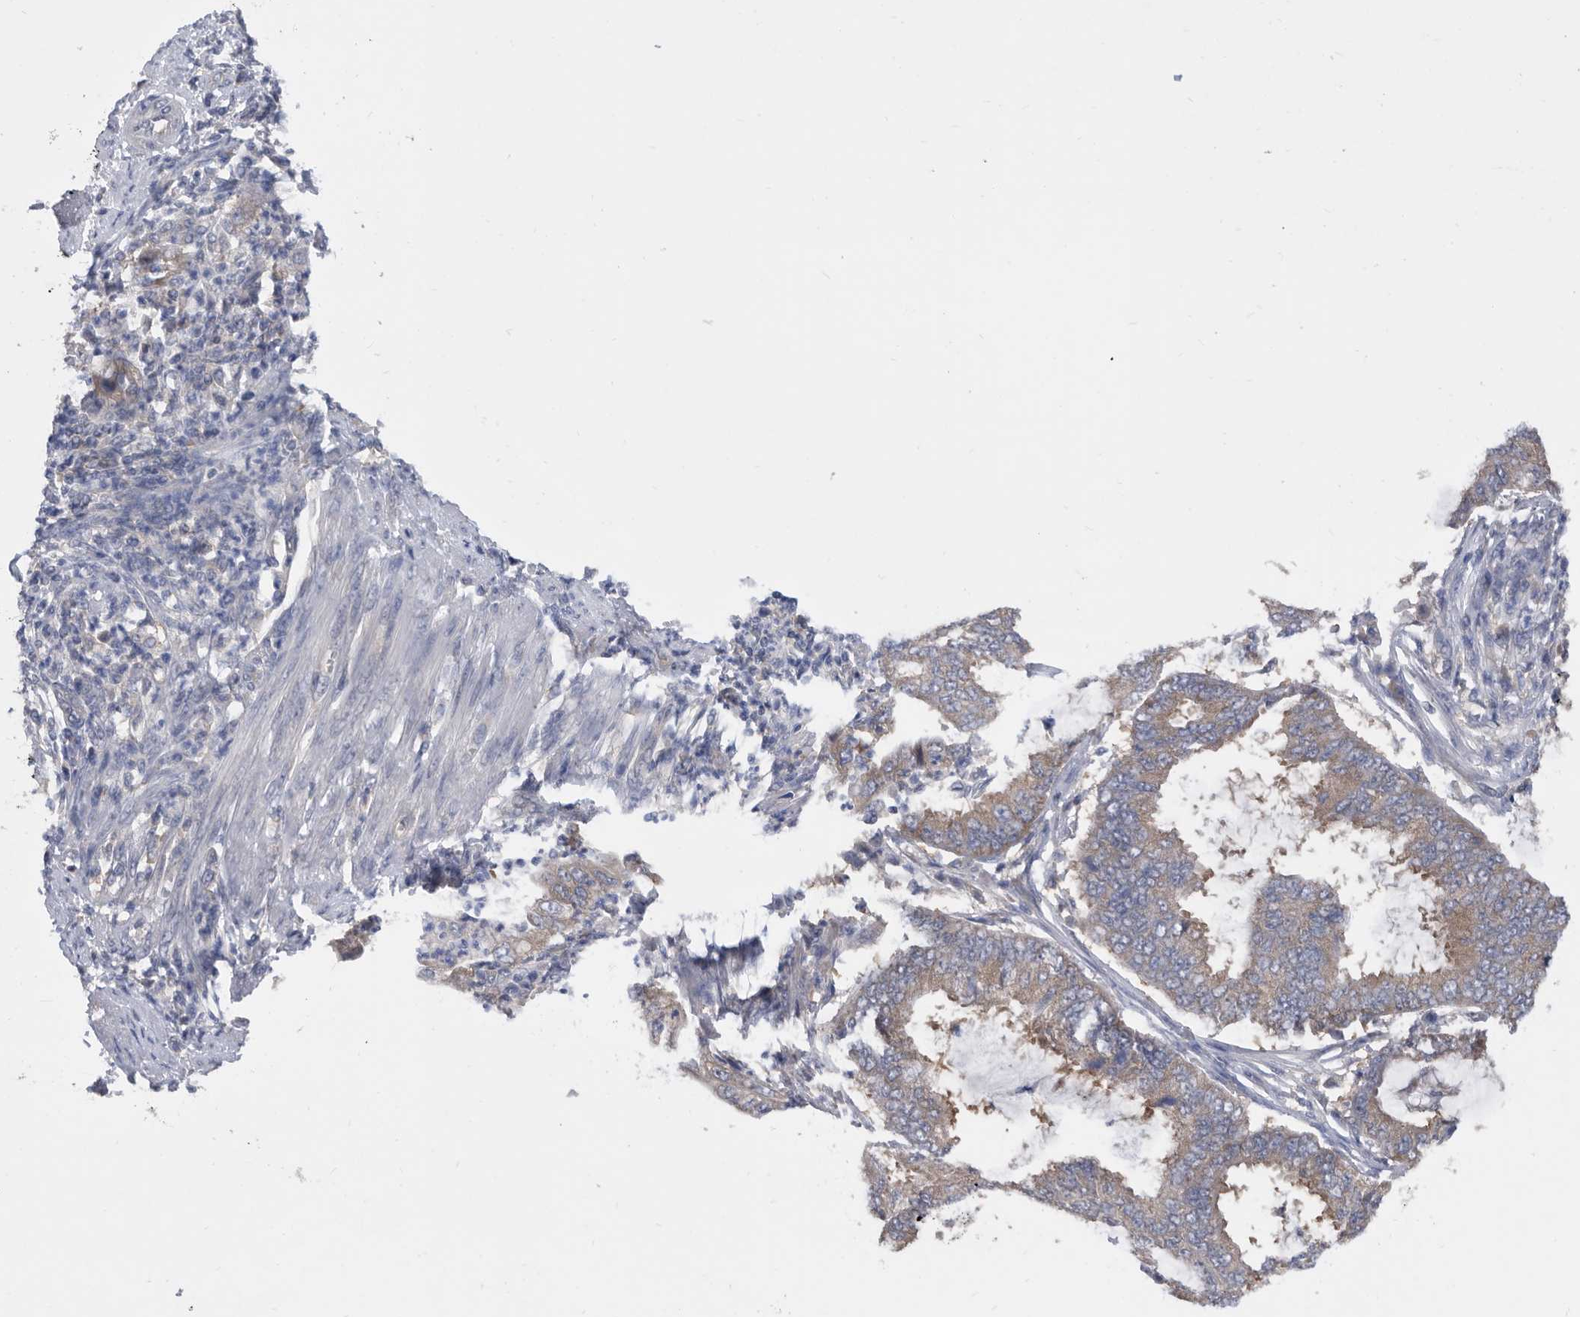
{"staining": {"intensity": "weak", "quantity": "25%-75%", "location": "cytoplasmic/membranous"}, "tissue": "endometrial cancer", "cell_type": "Tumor cells", "image_type": "cancer", "snomed": [{"axis": "morphology", "description": "Adenocarcinoma, NOS"}, {"axis": "topography", "description": "Endometrium"}], "caption": "This micrograph reveals immunohistochemistry staining of human endometrial cancer, with low weak cytoplasmic/membranous expression in approximately 25%-75% of tumor cells.", "gene": "CCT4", "patient": {"sex": "female", "age": 49}}